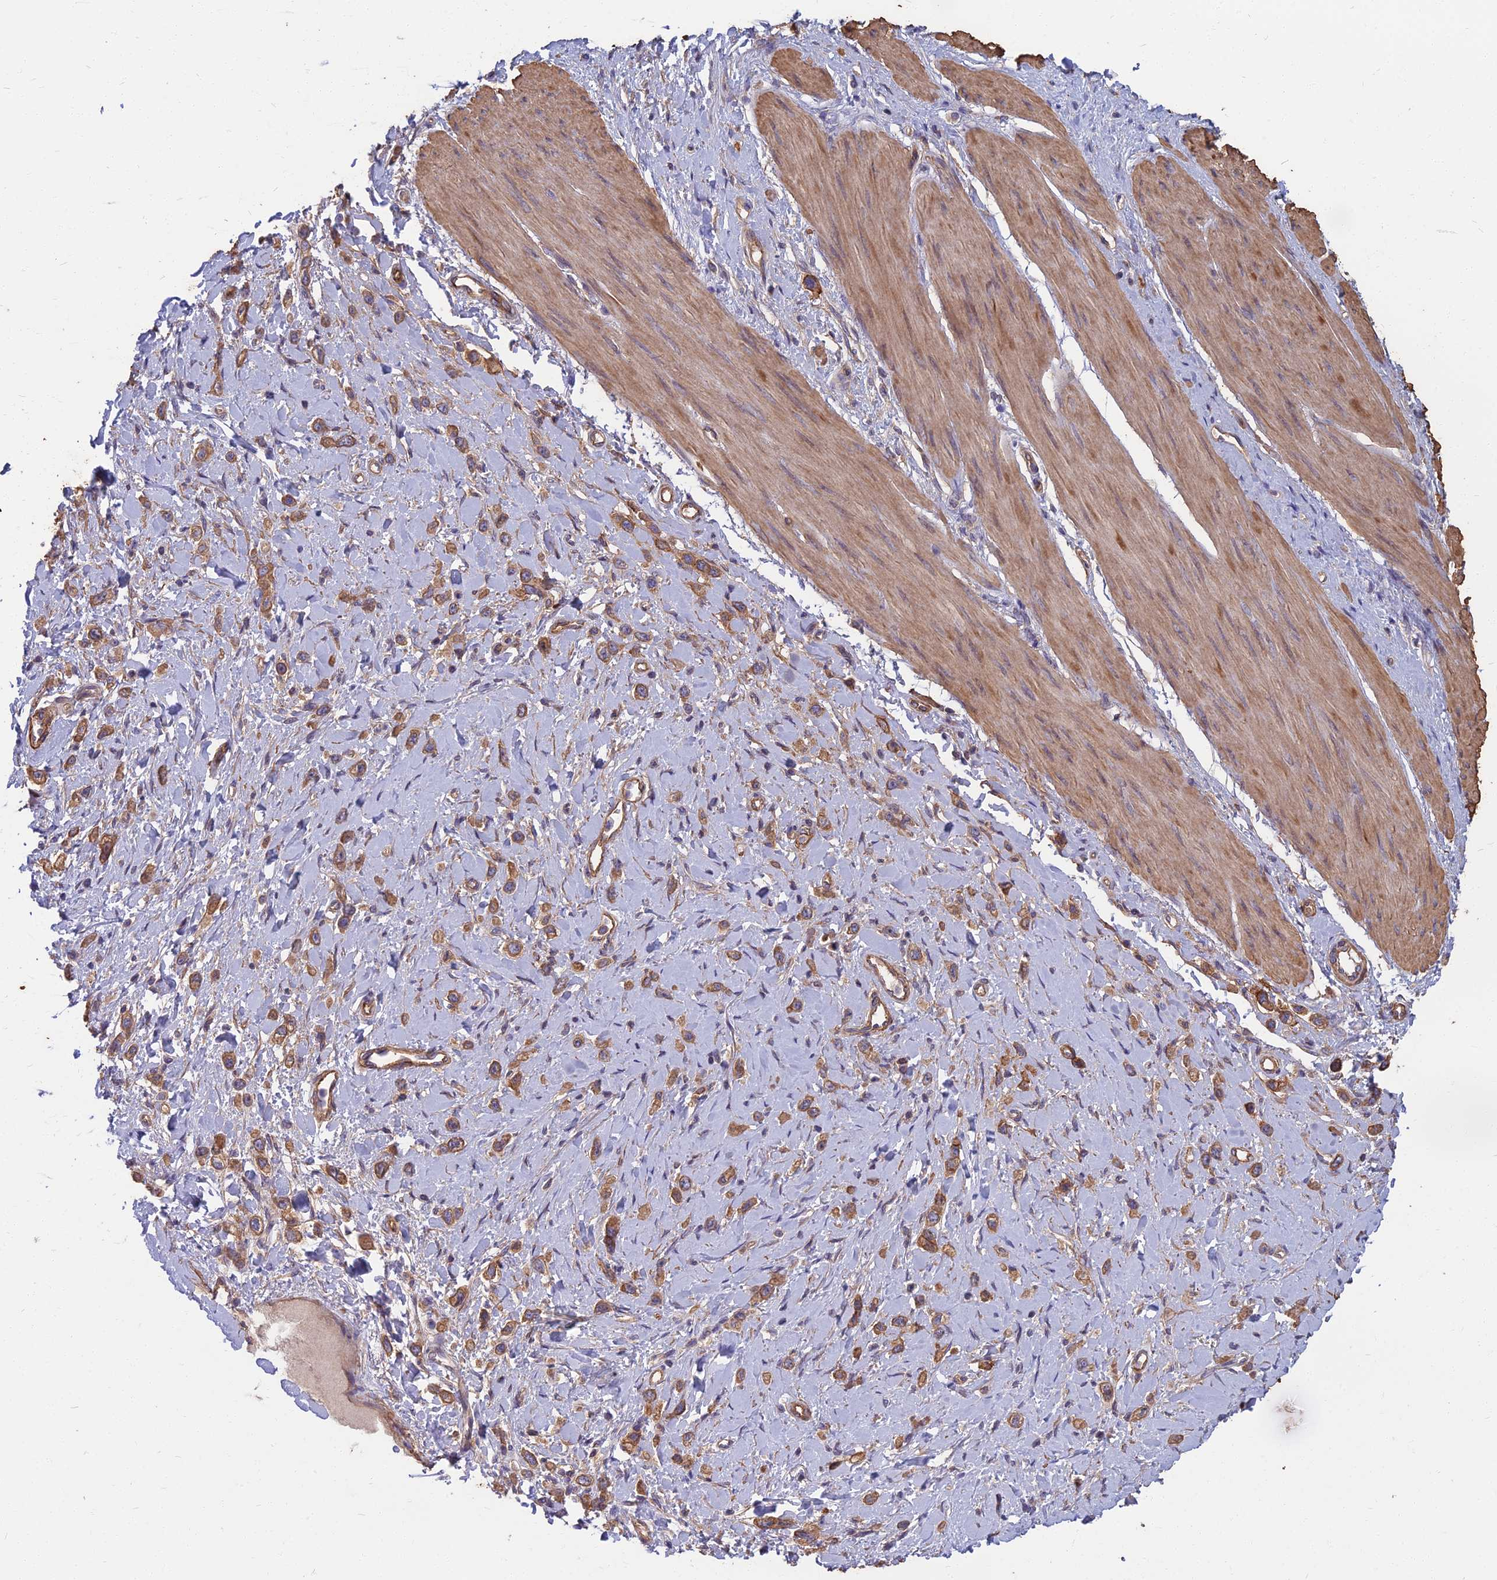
{"staining": {"intensity": "moderate", "quantity": ">75%", "location": "cytoplasmic/membranous"}, "tissue": "stomach cancer", "cell_type": "Tumor cells", "image_type": "cancer", "snomed": [{"axis": "morphology", "description": "Adenocarcinoma, NOS"}, {"axis": "topography", "description": "Stomach"}], "caption": "An image showing moderate cytoplasmic/membranous expression in approximately >75% of tumor cells in stomach cancer (adenocarcinoma), as visualized by brown immunohistochemical staining.", "gene": "WDR24", "patient": {"sex": "female", "age": 65}}